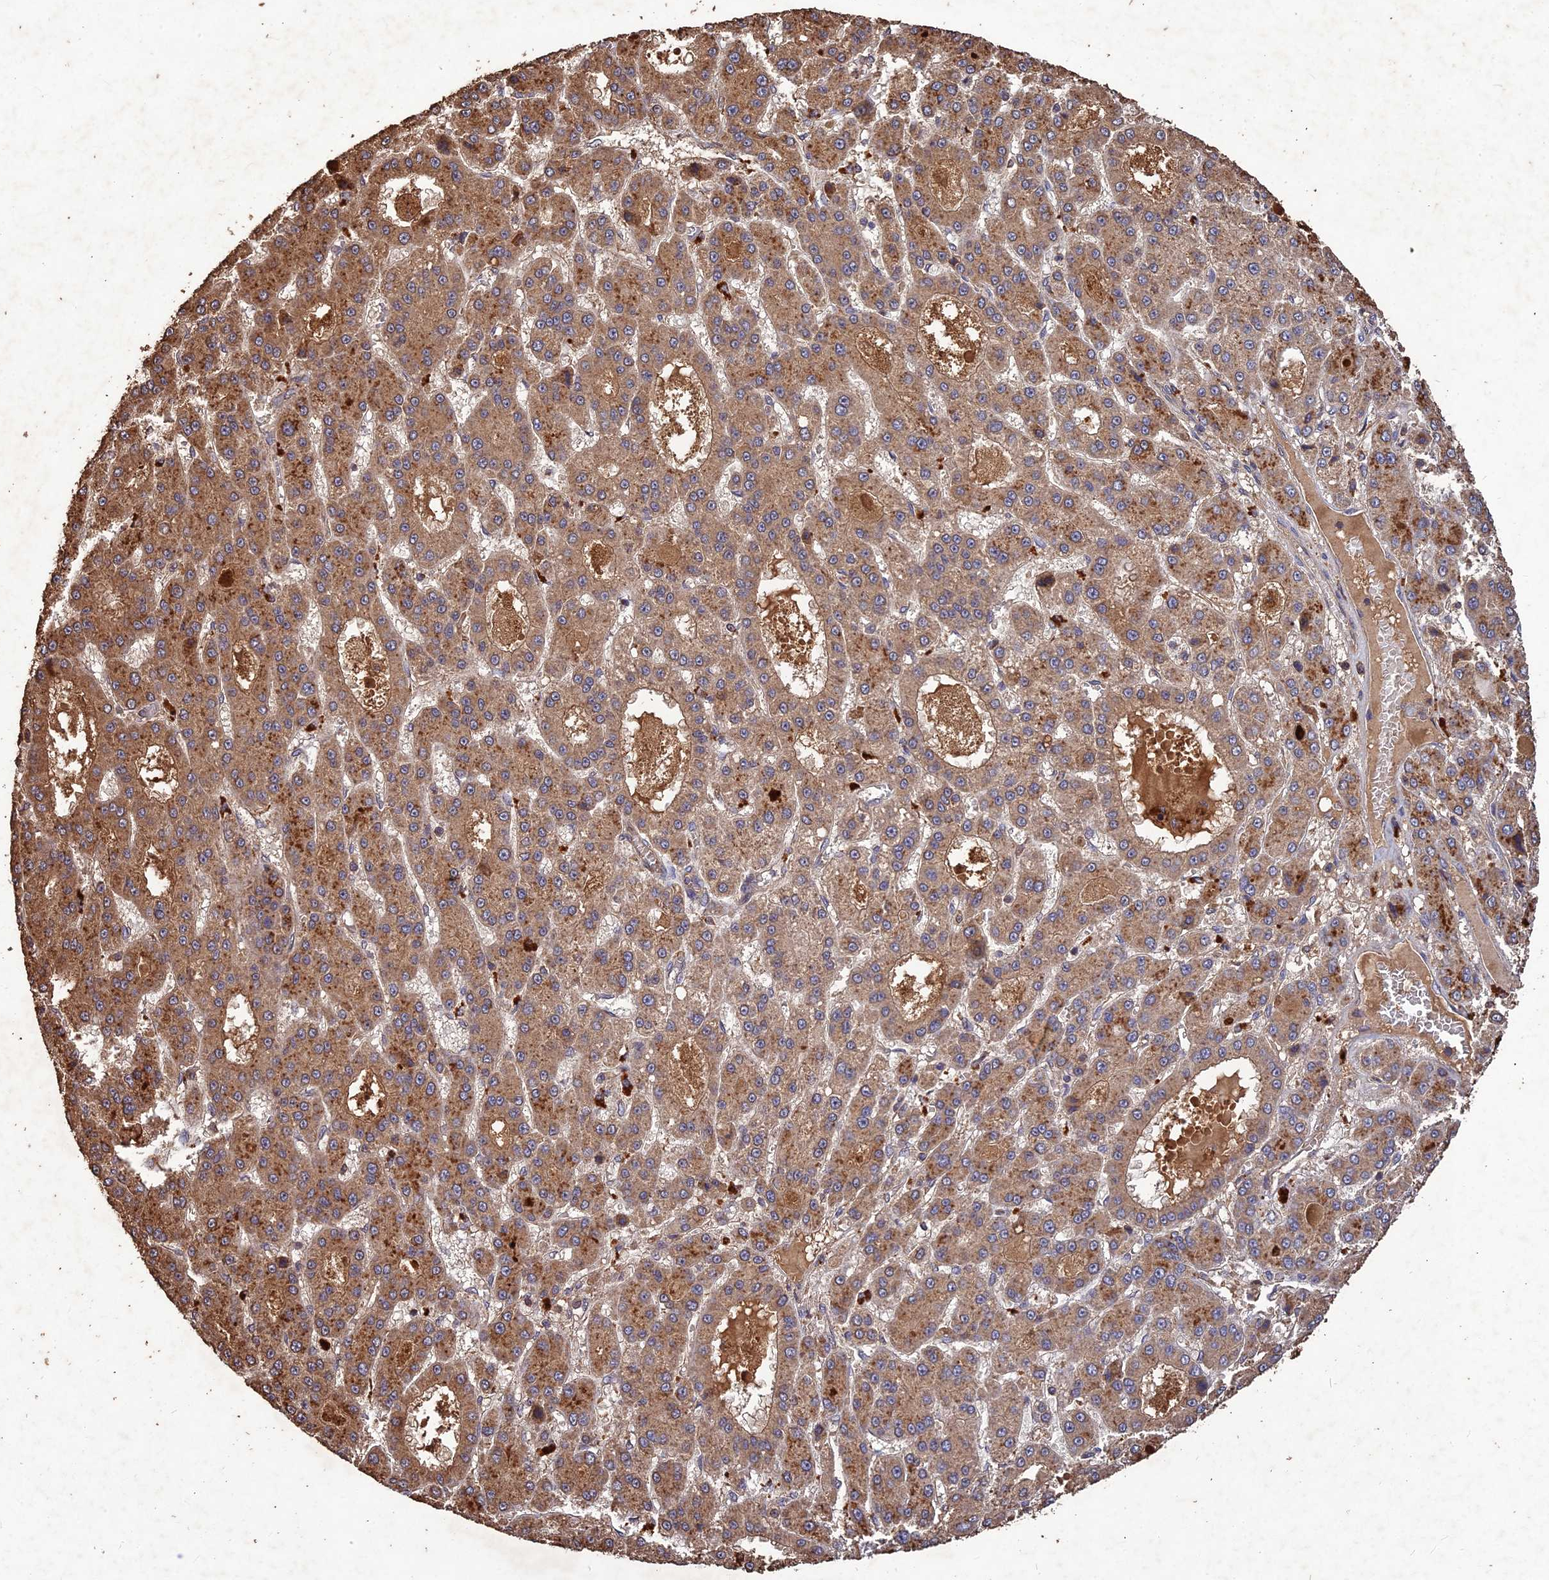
{"staining": {"intensity": "moderate", "quantity": ">75%", "location": "cytoplasmic/membranous"}, "tissue": "liver cancer", "cell_type": "Tumor cells", "image_type": "cancer", "snomed": [{"axis": "morphology", "description": "Carcinoma, Hepatocellular, NOS"}, {"axis": "topography", "description": "Liver"}], "caption": "A brown stain labels moderate cytoplasmic/membranous staining of a protein in hepatocellular carcinoma (liver) tumor cells.", "gene": "SYMPK", "patient": {"sex": "male", "age": 70}}